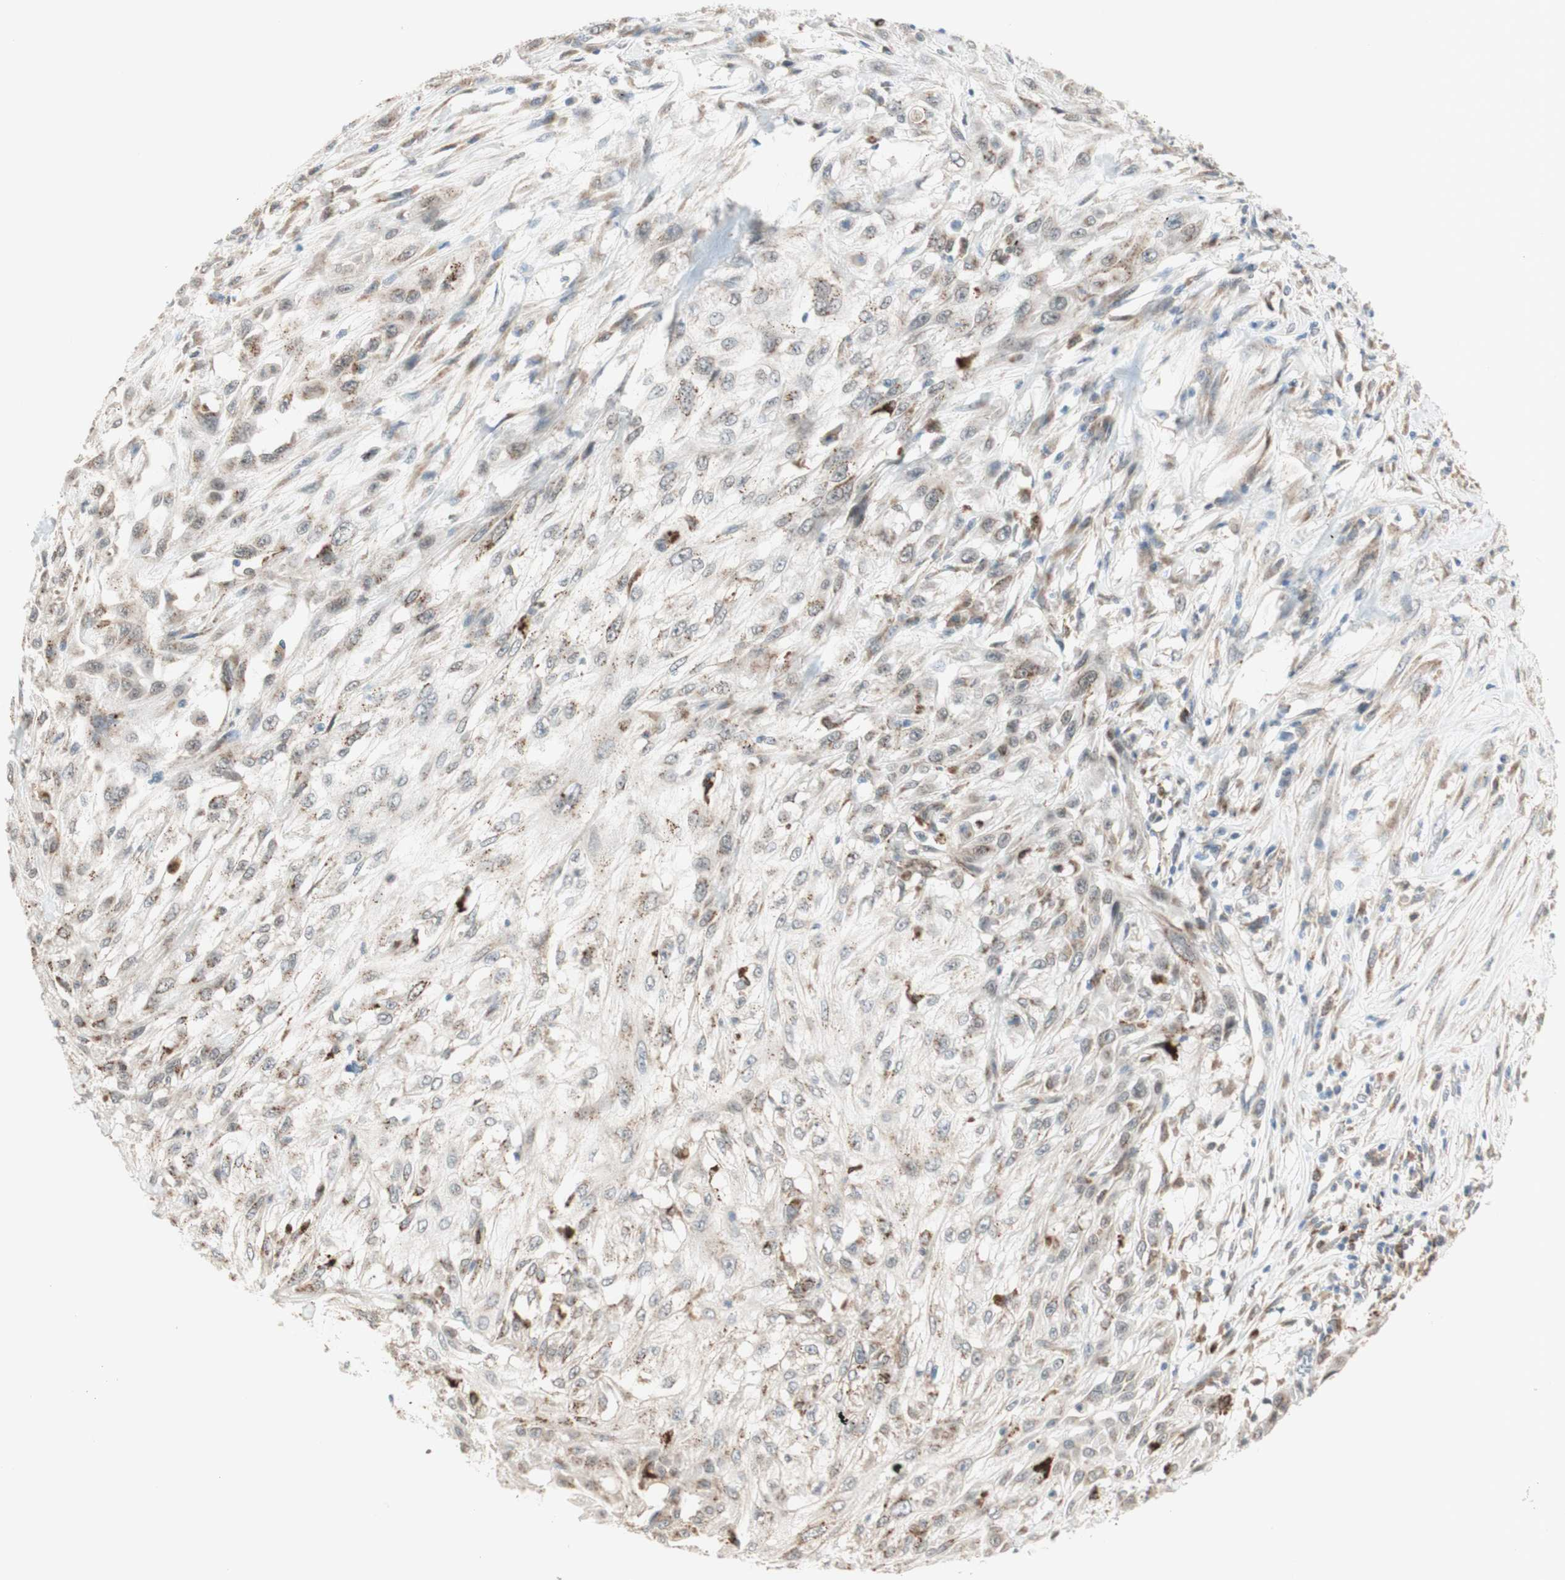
{"staining": {"intensity": "moderate", "quantity": "25%-75%", "location": "cytoplasmic/membranous"}, "tissue": "skin cancer", "cell_type": "Tumor cells", "image_type": "cancer", "snomed": [{"axis": "morphology", "description": "Squamous cell carcinoma, NOS"}, {"axis": "topography", "description": "Skin"}], "caption": "Immunohistochemical staining of squamous cell carcinoma (skin) reveals moderate cytoplasmic/membranous protein staining in approximately 25%-75% of tumor cells. The staining is performed using DAB (3,3'-diaminobenzidine) brown chromogen to label protein expression. The nuclei are counter-stained blue using hematoxylin.", "gene": "GAPT", "patient": {"sex": "male", "age": 75}}